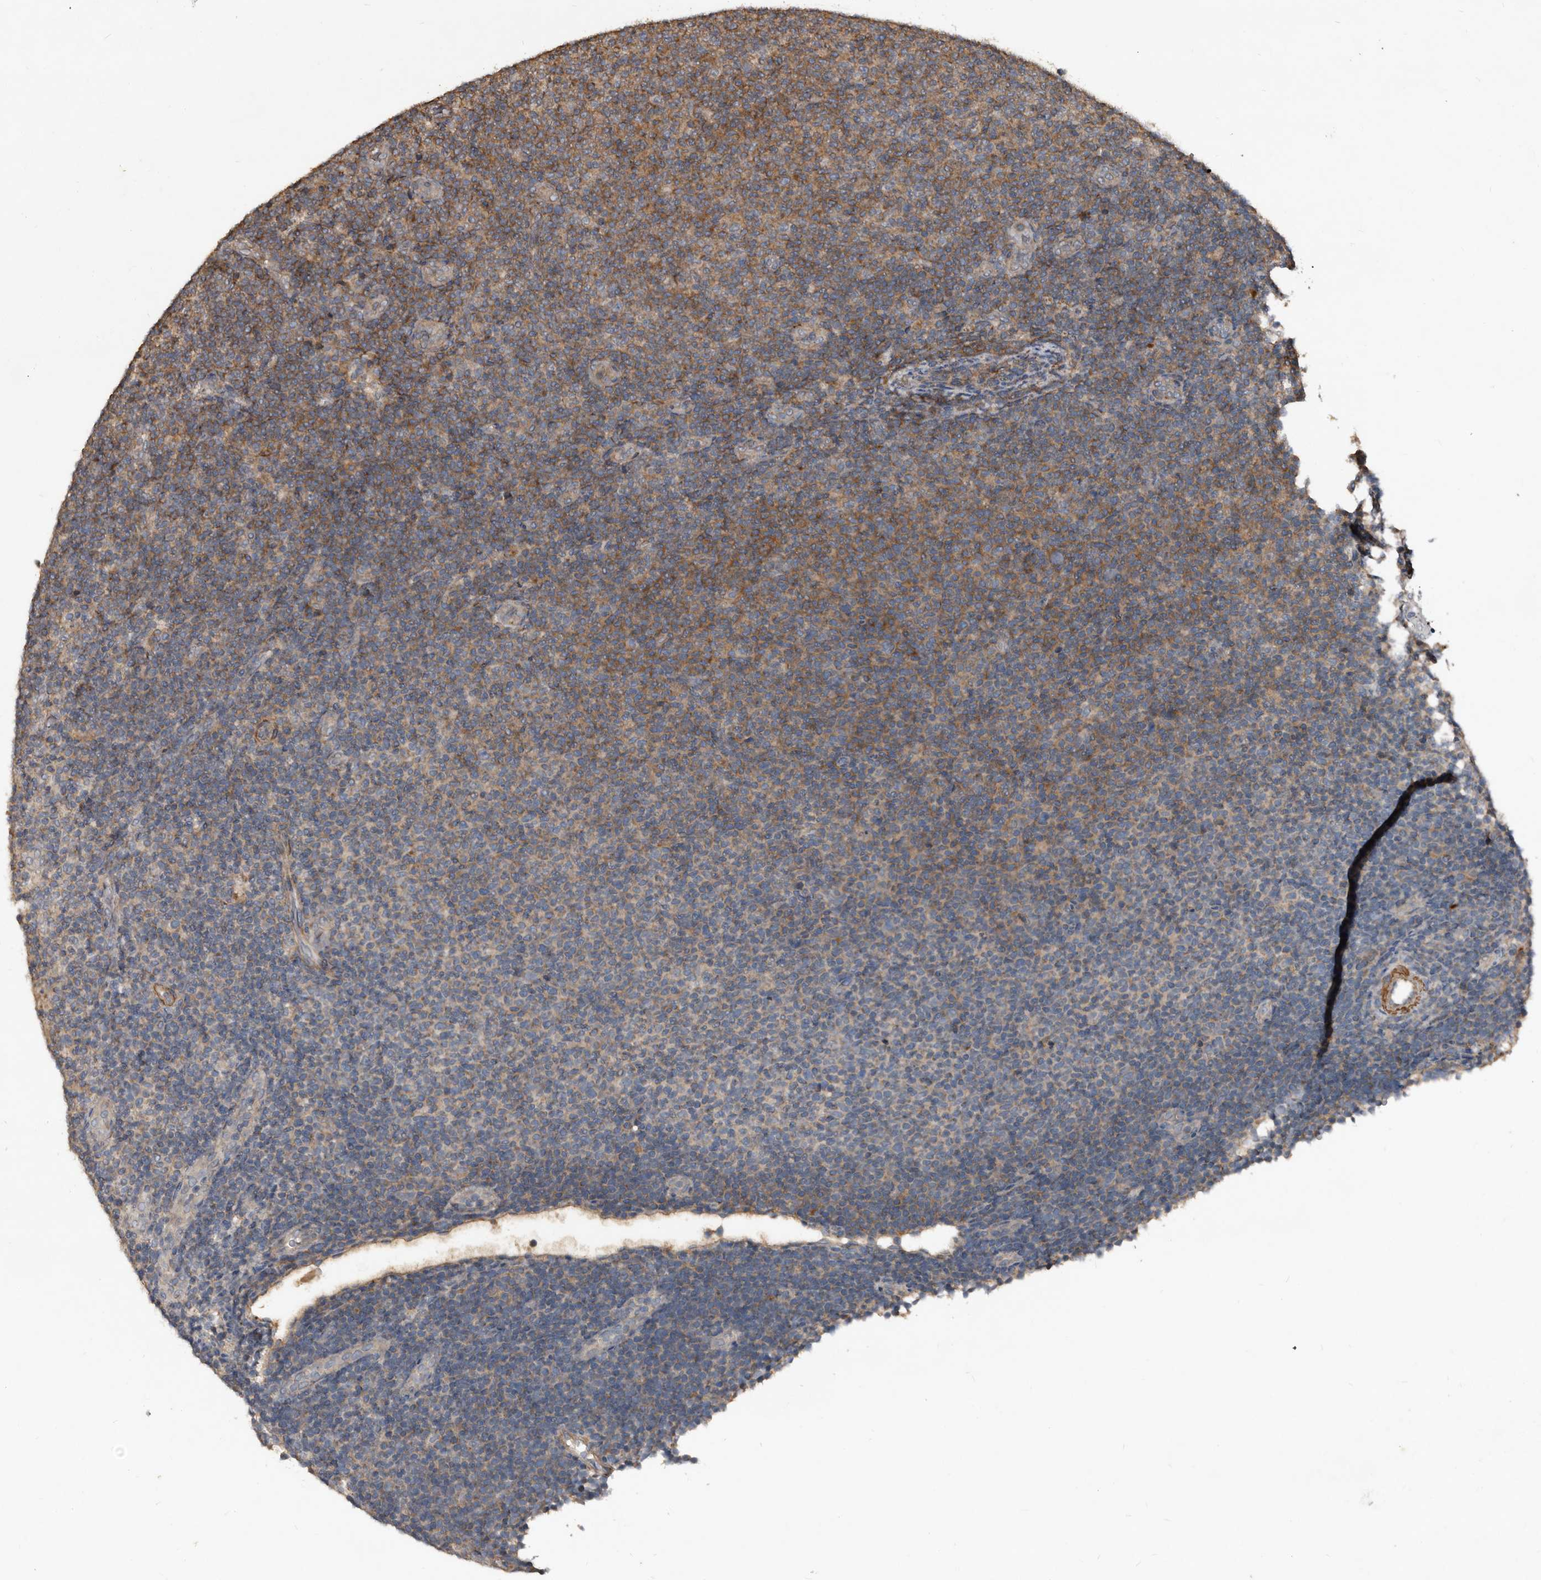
{"staining": {"intensity": "weak", "quantity": "<25%", "location": "cytoplasmic/membranous"}, "tissue": "lymphoma", "cell_type": "Tumor cells", "image_type": "cancer", "snomed": [{"axis": "morphology", "description": "Malignant lymphoma, non-Hodgkin's type, Low grade"}, {"axis": "topography", "description": "Lymph node"}], "caption": "Tumor cells show no significant protein expression in lymphoma.", "gene": "GREB1", "patient": {"sex": "male", "age": 66}}